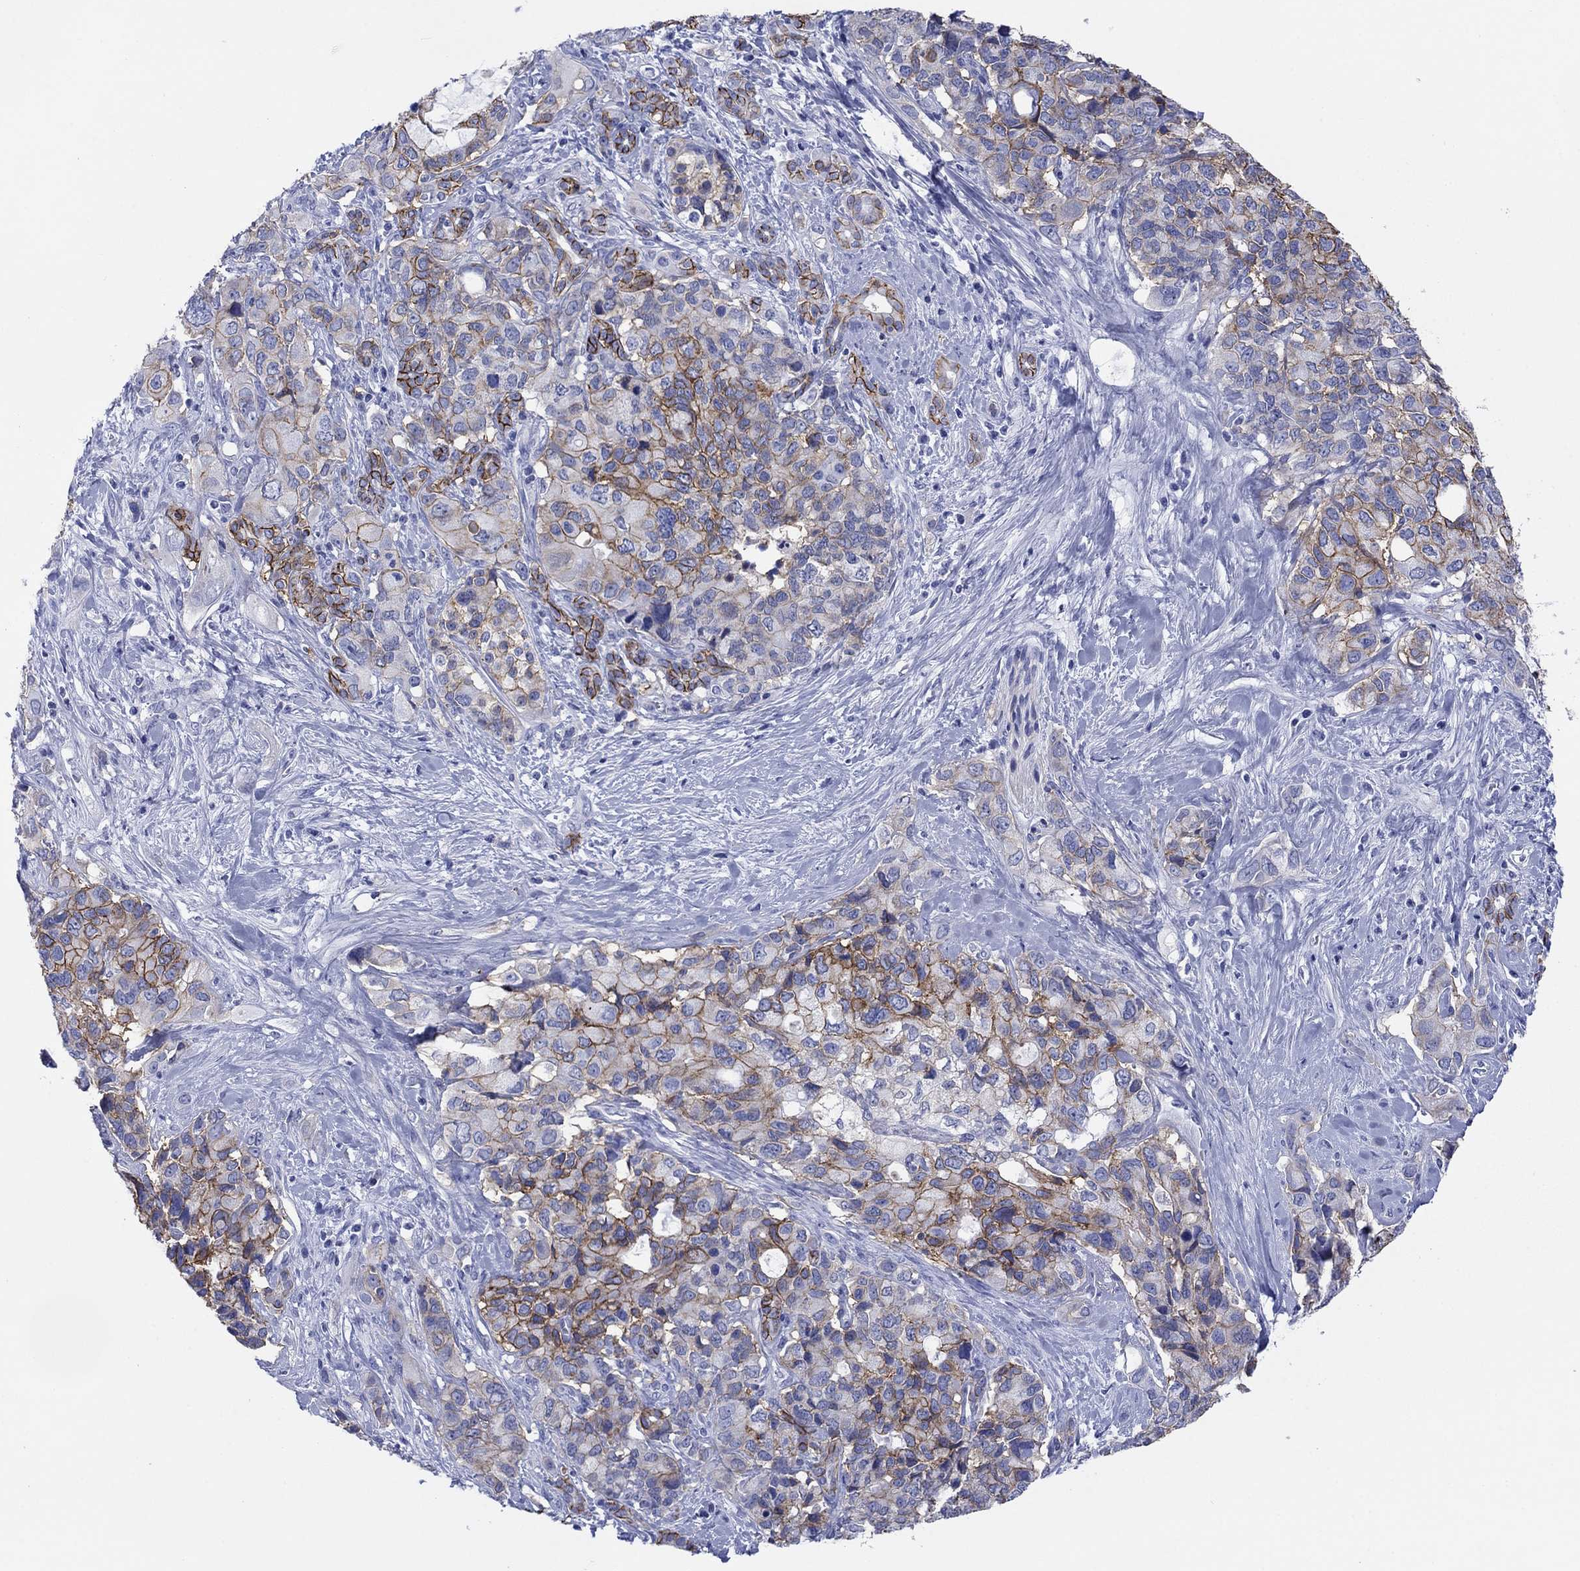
{"staining": {"intensity": "strong", "quantity": "25%-75%", "location": "cytoplasmic/membranous"}, "tissue": "pancreatic cancer", "cell_type": "Tumor cells", "image_type": "cancer", "snomed": [{"axis": "morphology", "description": "Adenocarcinoma, NOS"}, {"axis": "topography", "description": "Pancreas"}], "caption": "This is a photomicrograph of IHC staining of pancreatic adenocarcinoma, which shows strong positivity in the cytoplasmic/membranous of tumor cells.", "gene": "ATP1B1", "patient": {"sex": "female", "age": 56}}